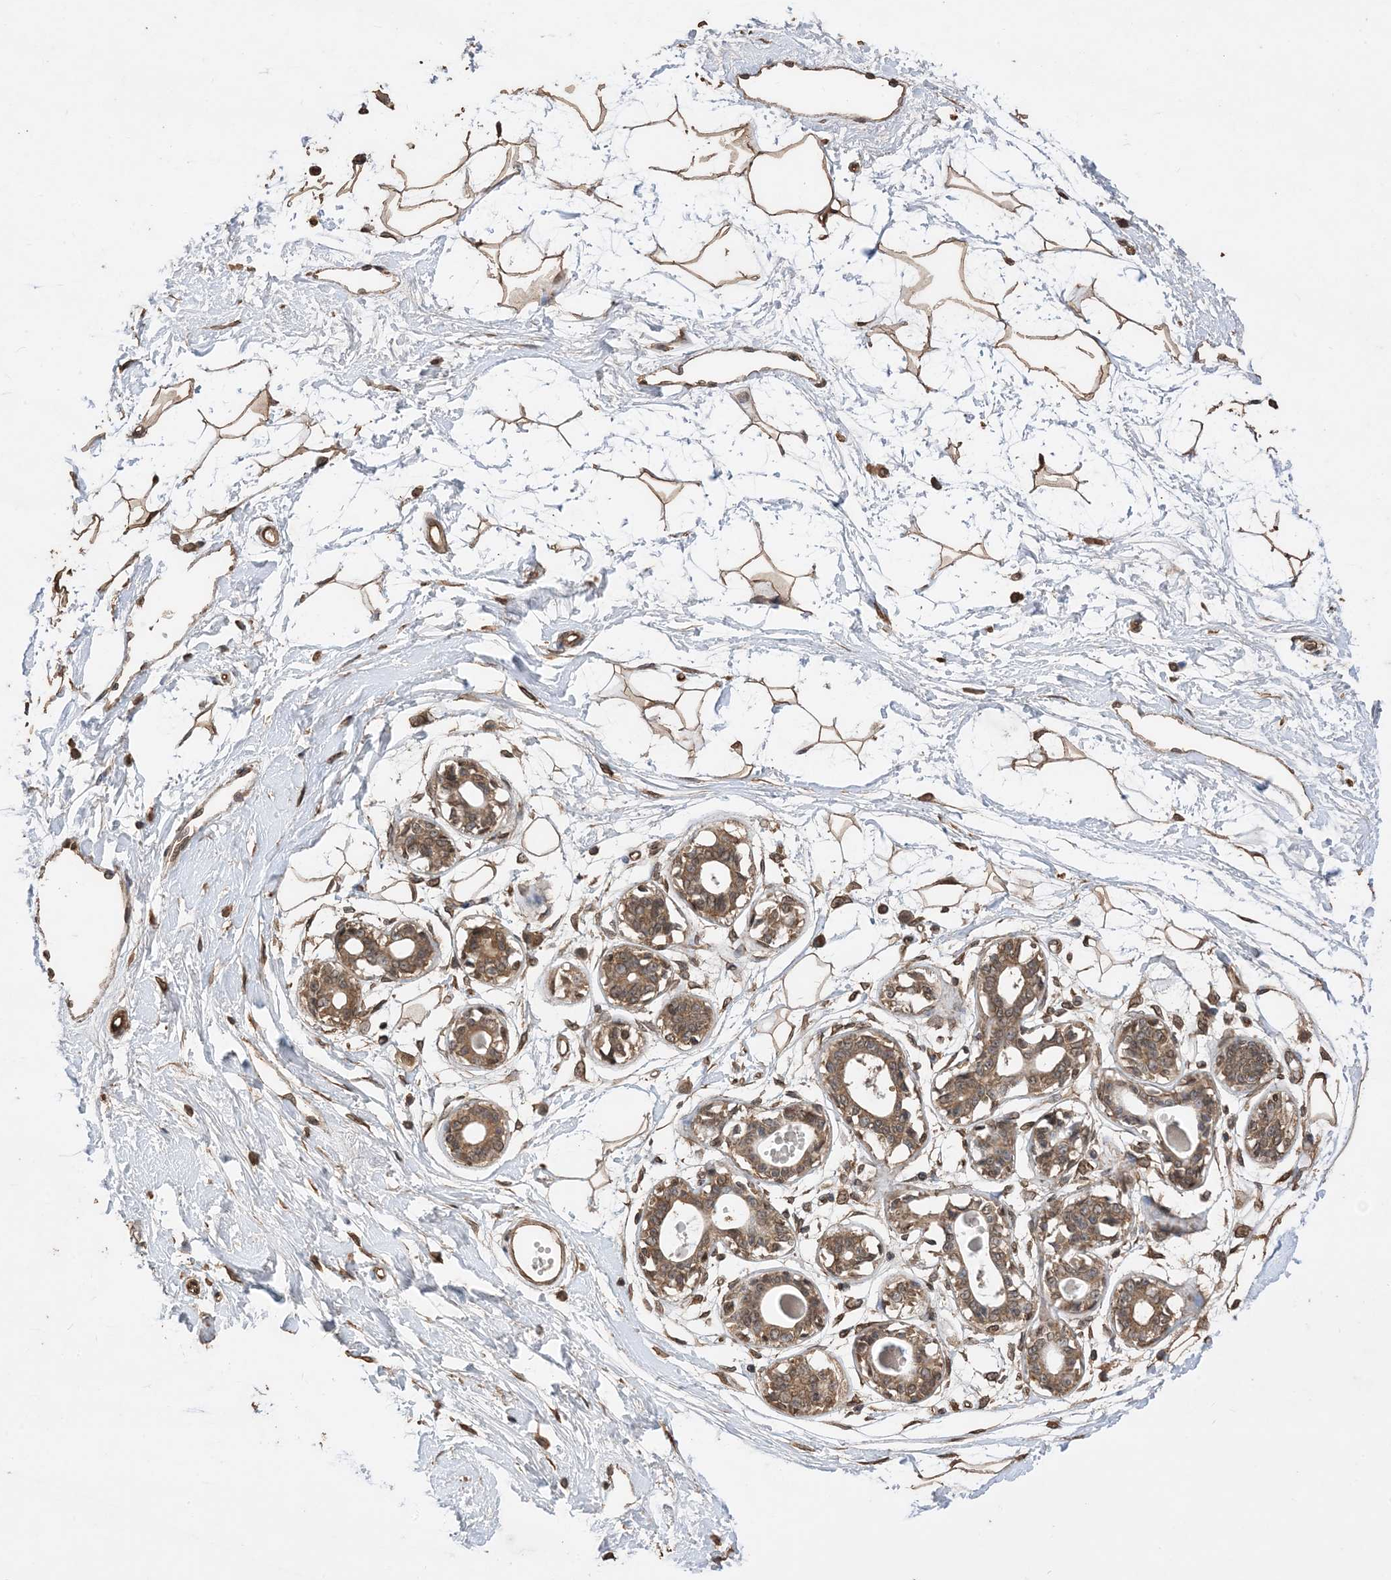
{"staining": {"intensity": "strong", "quantity": ">75%", "location": "cytoplasmic/membranous"}, "tissue": "breast", "cell_type": "Adipocytes", "image_type": "normal", "snomed": [{"axis": "morphology", "description": "Normal tissue, NOS"}, {"axis": "topography", "description": "Breast"}], "caption": "Adipocytes exhibit high levels of strong cytoplasmic/membranous positivity in approximately >75% of cells in unremarkable human breast.", "gene": "ZKSCAN5", "patient": {"sex": "female", "age": 45}}